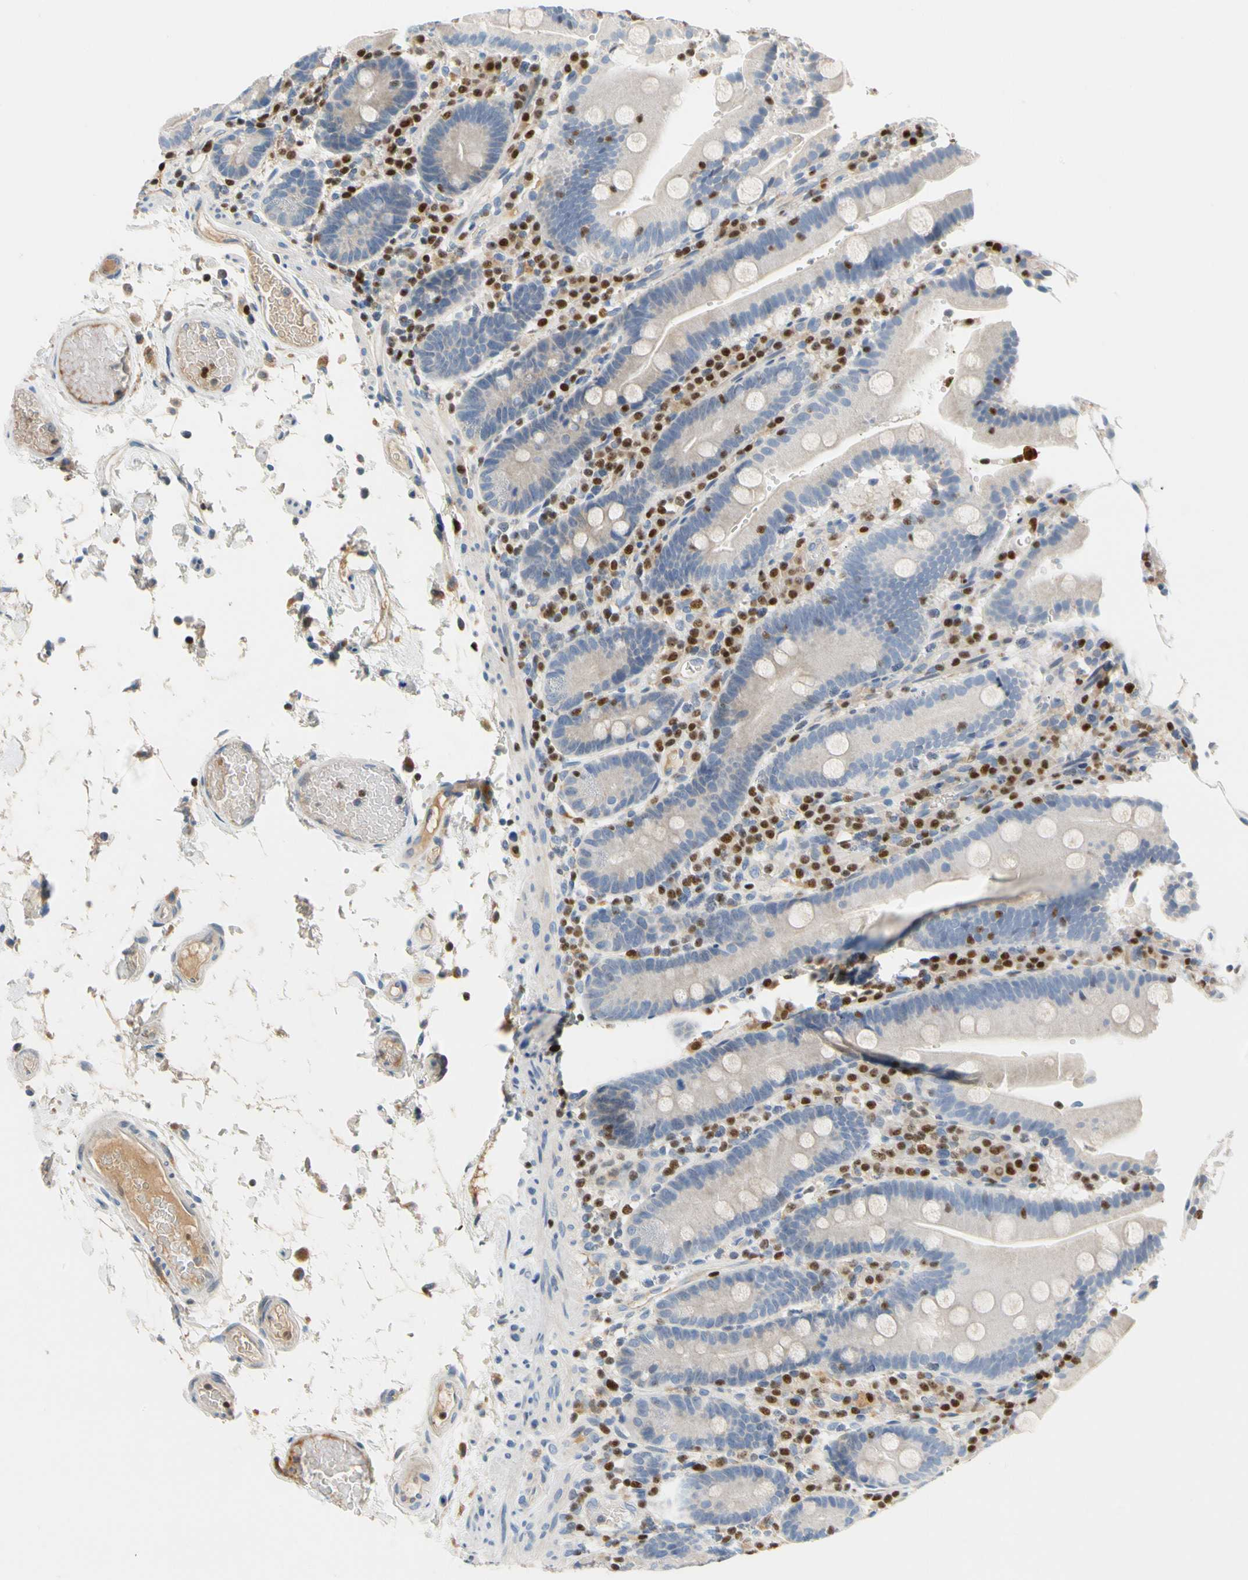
{"staining": {"intensity": "weak", "quantity": "<25%", "location": "cytoplasmic/membranous"}, "tissue": "duodenum", "cell_type": "Glandular cells", "image_type": "normal", "snomed": [{"axis": "morphology", "description": "Normal tissue, NOS"}, {"axis": "topography", "description": "Small intestine, NOS"}], "caption": "The immunohistochemistry photomicrograph has no significant positivity in glandular cells of duodenum.", "gene": "SP140", "patient": {"sex": "female", "age": 71}}